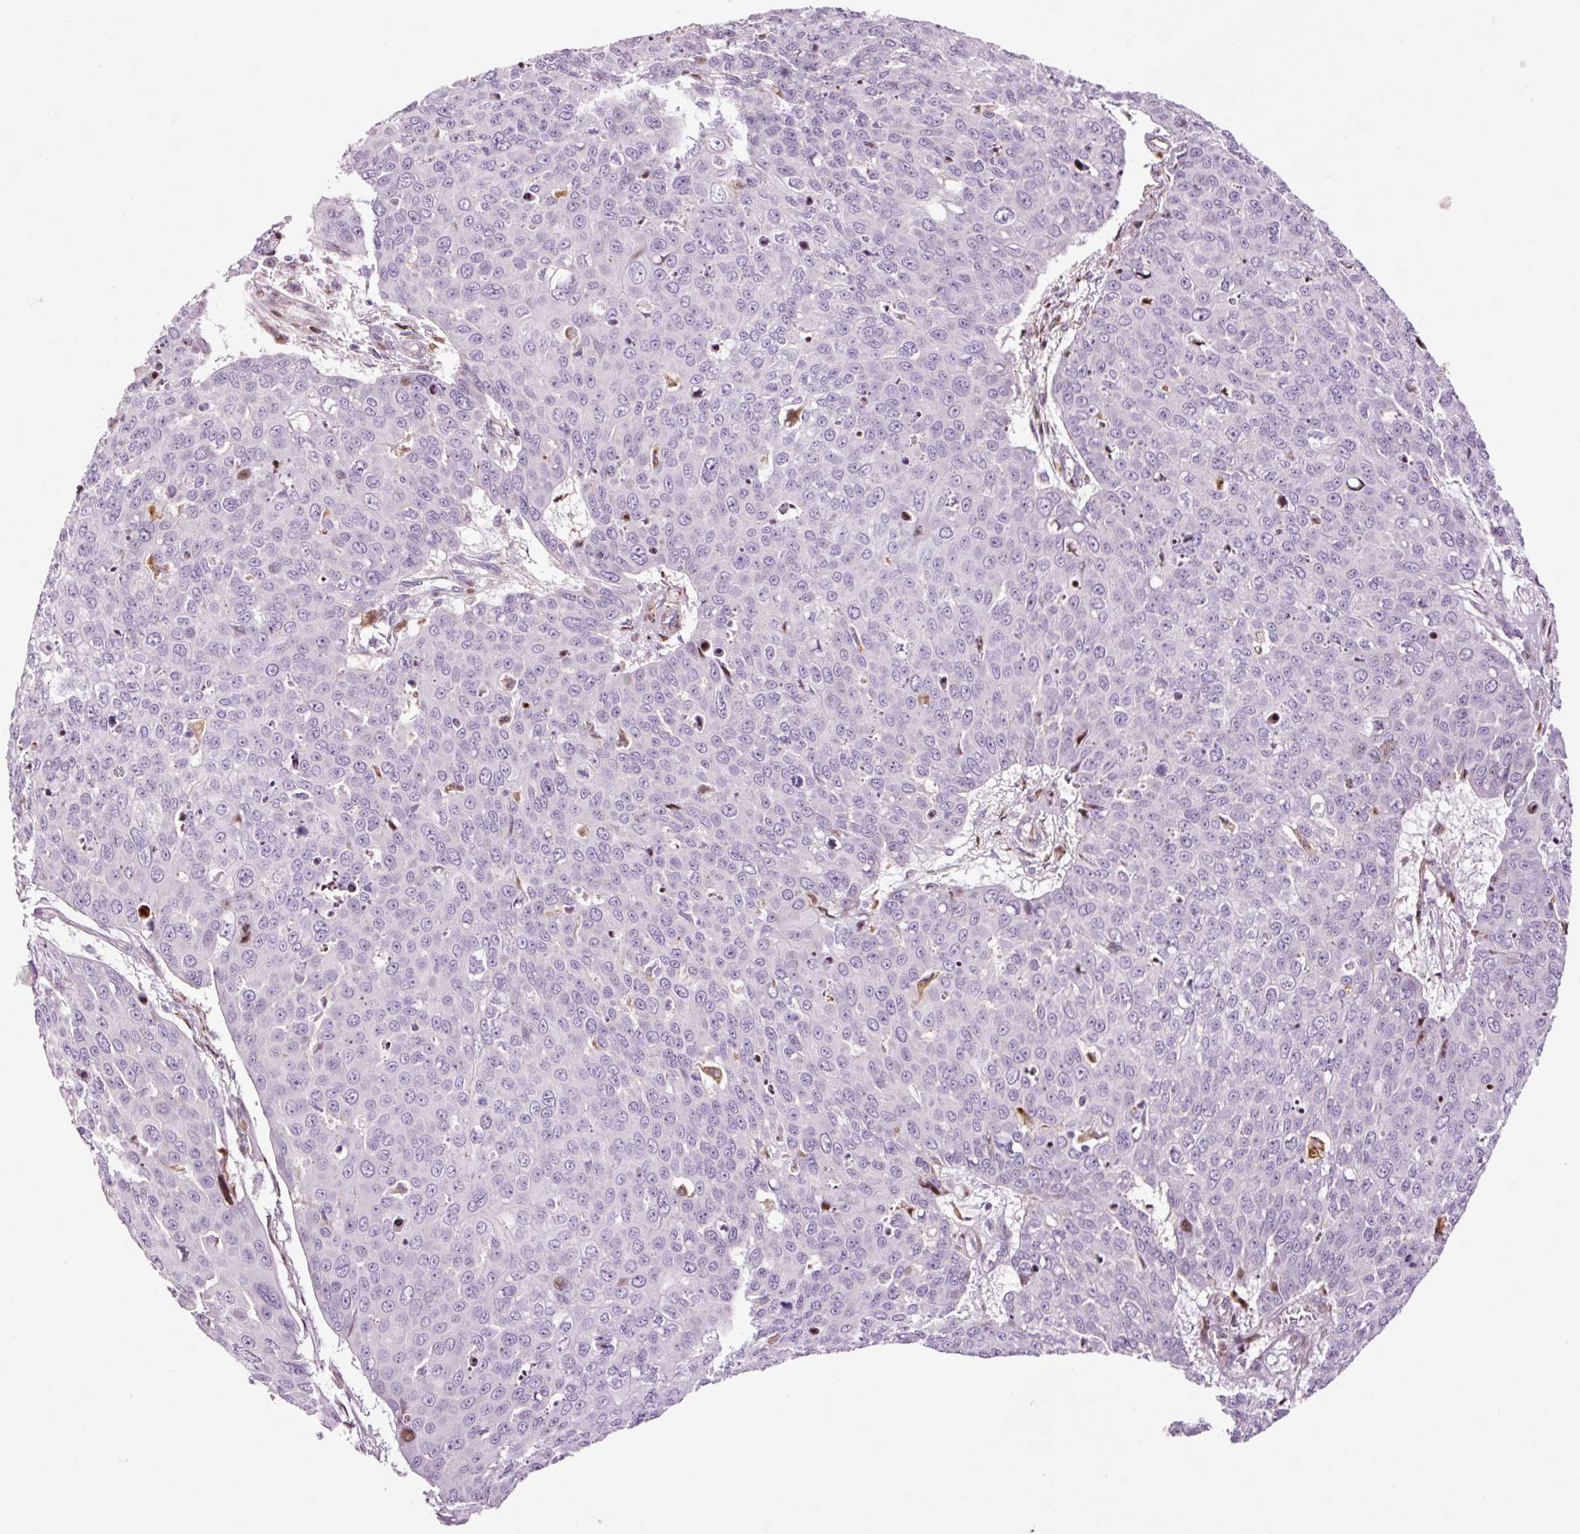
{"staining": {"intensity": "negative", "quantity": "none", "location": "none"}, "tissue": "skin cancer", "cell_type": "Tumor cells", "image_type": "cancer", "snomed": [{"axis": "morphology", "description": "Squamous cell carcinoma, NOS"}, {"axis": "topography", "description": "Skin"}], "caption": "A high-resolution micrograph shows immunohistochemistry staining of skin cancer (squamous cell carcinoma), which shows no significant positivity in tumor cells.", "gene": "ANKRD20A1", "patient": {"sex": "male", "age": 71}}